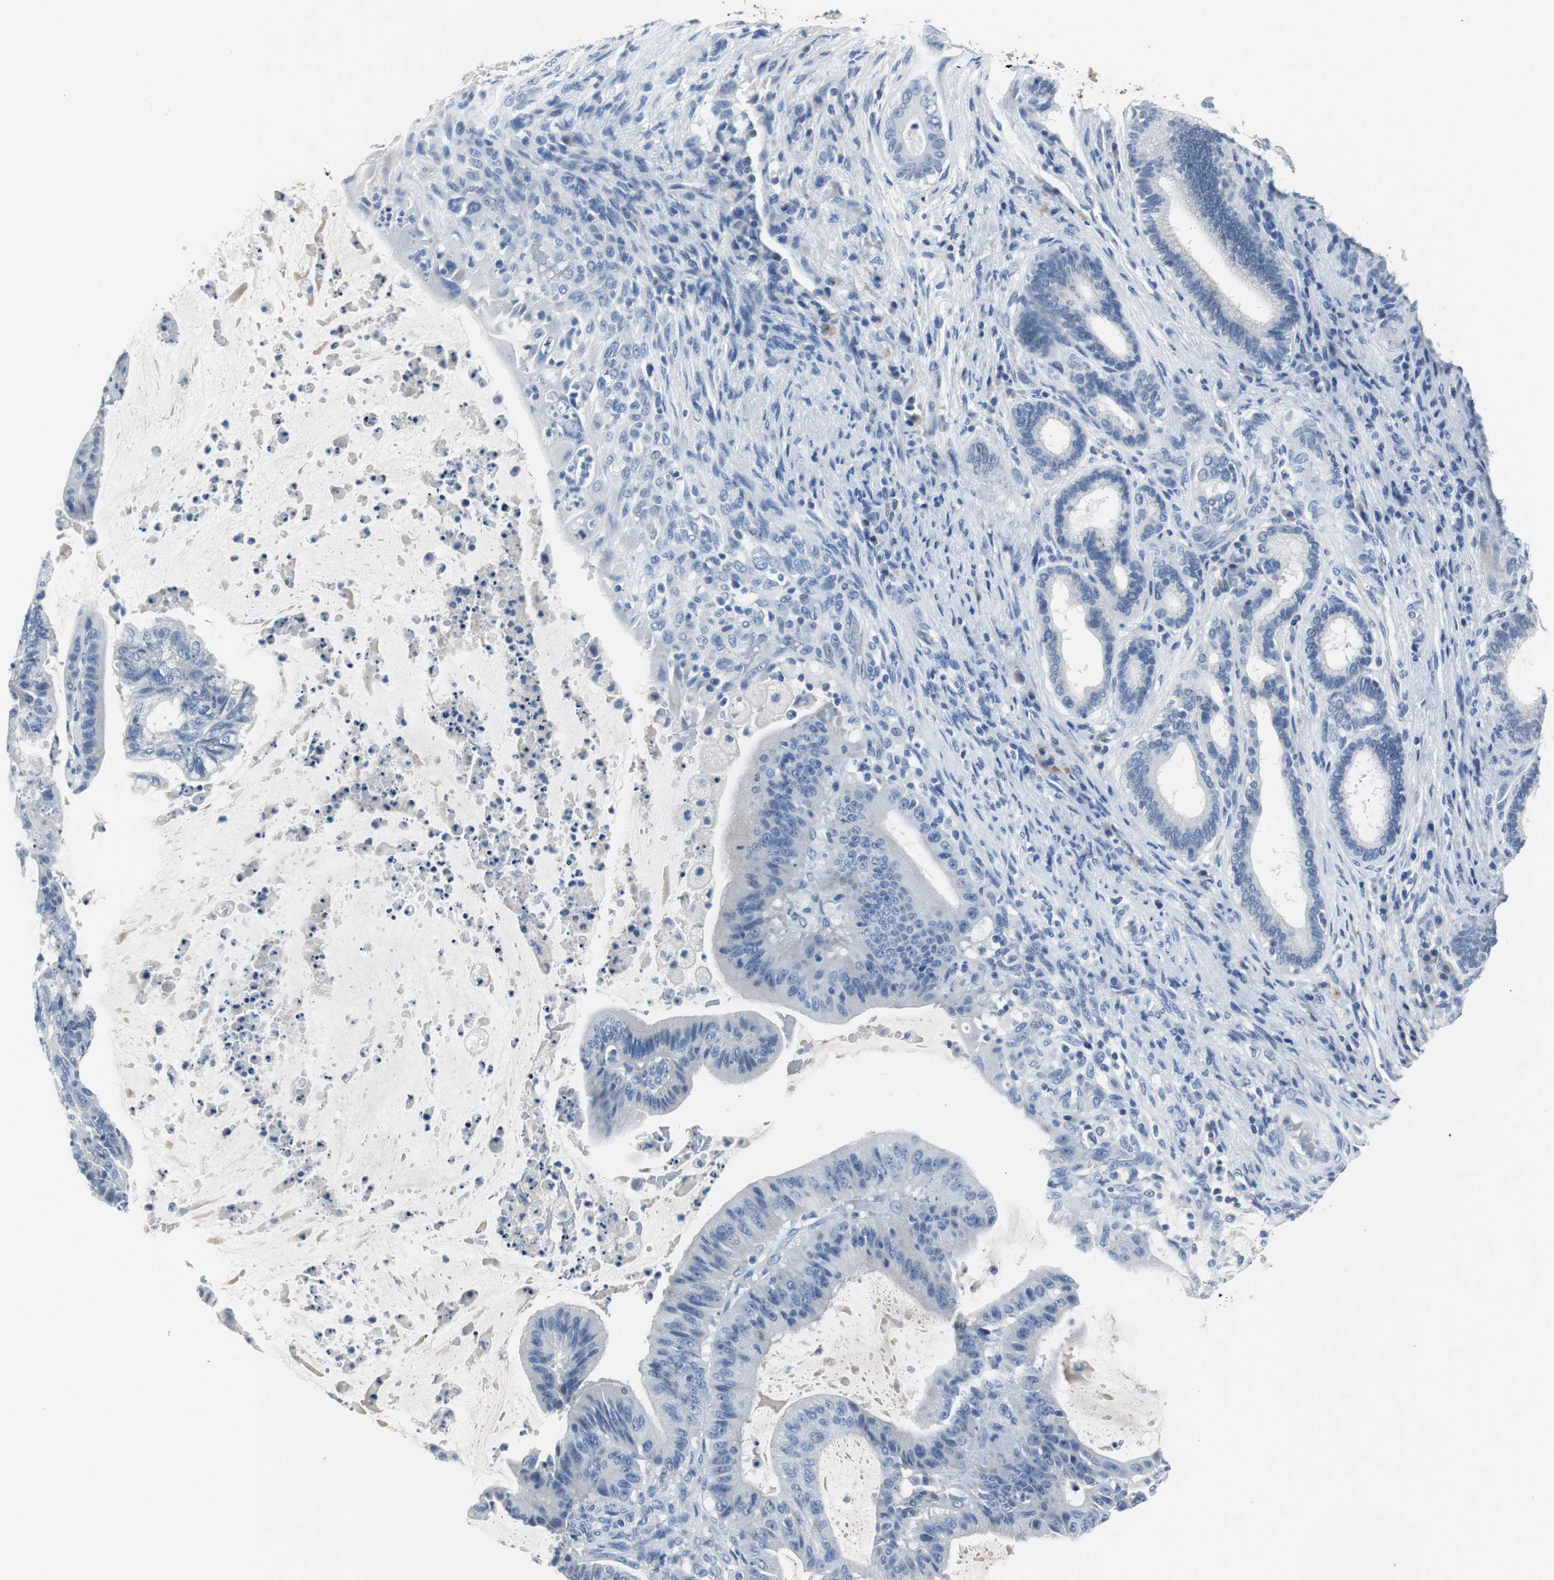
{"staining": {"intensity": "negative", "quantity": "none", "location": "none"}, "tissue": "liver cancer", "cell_type": "Tumor cells", "image_type": "cancer", "snomed": [{"axis": "morphology", "description": "Cholangiocarcinoma"}, {"axis": "topography", "description": "Liver"}], "caption": "Liver cholangiocarcinoma was stained to show a protein in brown. There is no significant positivity in tumor cells.", "gene": "LRP2", "patient": {"sex": "female", "age": 73}}